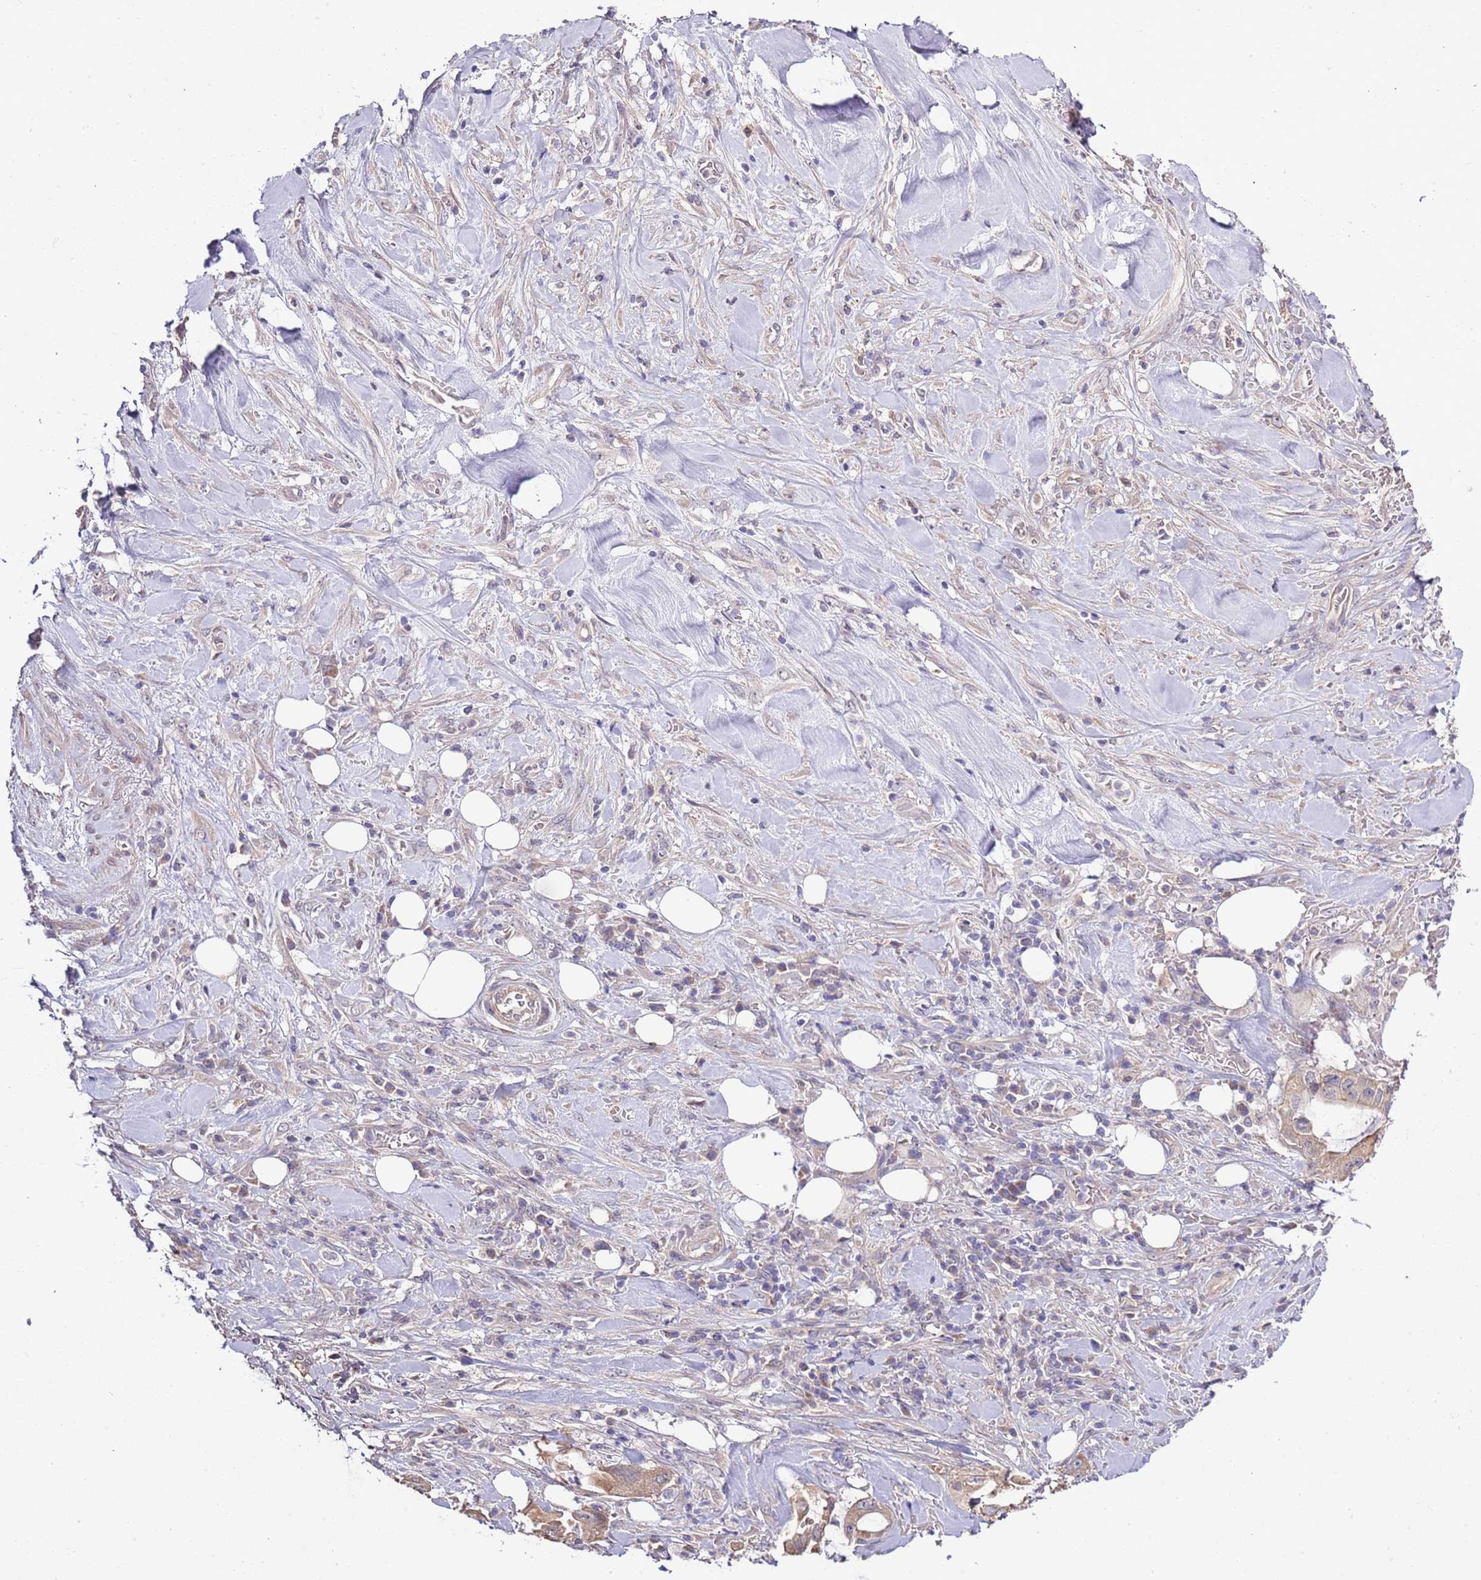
{"staining": {"intensity": "weak", "quantity": ">75%", "location": "cytoplasmic/membranous"}, "tissue": "pancreatic cancer", "cell_type": "Tumor cells", "image_type": "cancer", "snomed": [{"axis": "morphology", "description": "Adenocarcinoma, NOS"}, {"axis": "topography", "description": "Pancreas"}], "caption": "Tumor cells exhibit low levels of weak cytoplasmic/membranous staining in about >75% of cells in human pancreatic cancer.", "gene": "LIPJ", "patient": {"sex": "female", "age": 61}}